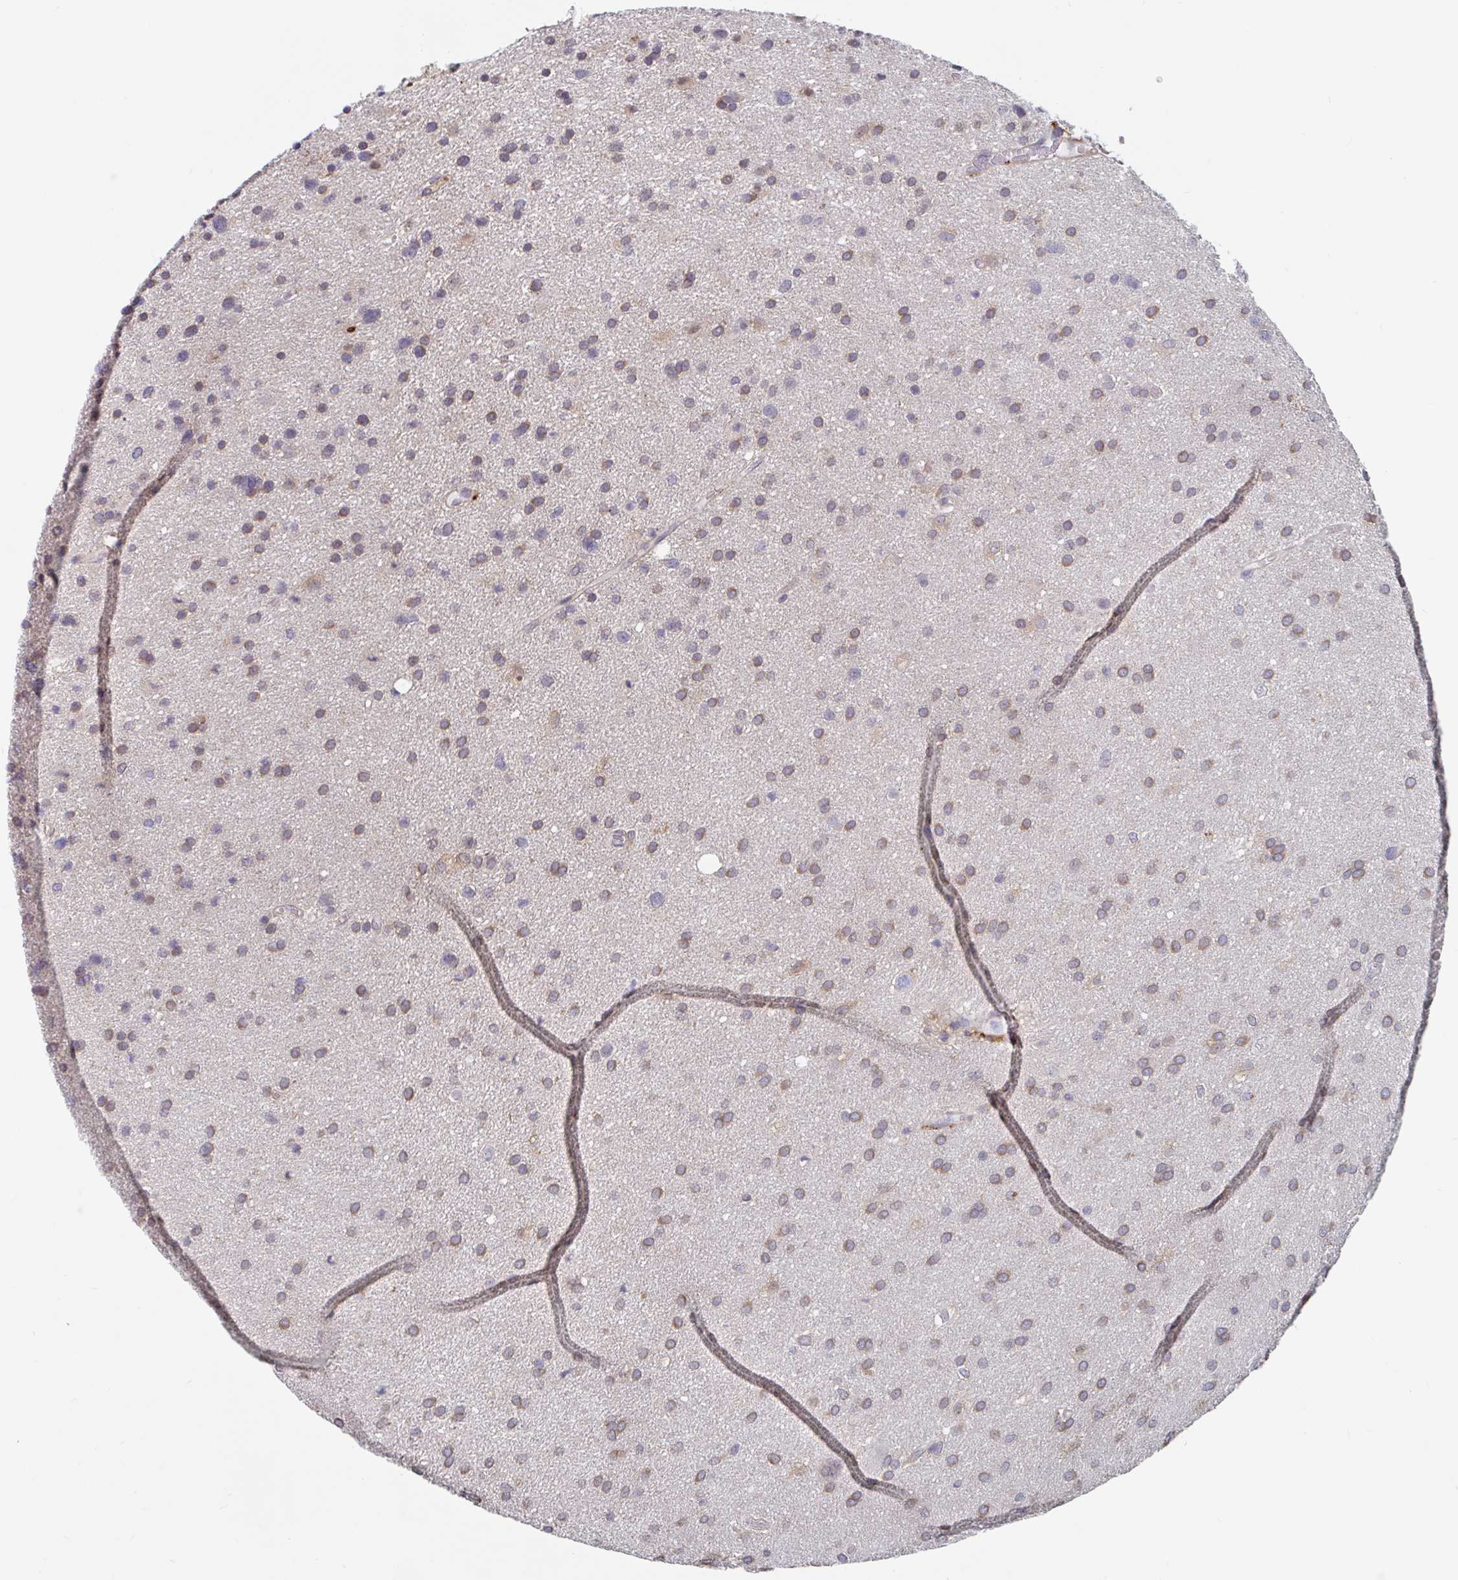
{"staining": {"intensity": "moderate", "quantity": ">75%", "location": "cytoplasmic/membranous"}, "tissue": "glioma", "cell_type": "Tumor cells", "image_type": "cancer", "snomed": [{"axis": "morphology", "description": "Glioma, malignant, Low grade"}, {"axis": "topography", "description": "Brain"}], "caption": "The histopathology image shows a brown stain indicating the presence of a protein in the cytoplasmic/membranous of tumor cells in low-grade glioma (malignant). The staining is performed using DAB (3,3'-diaminobenzidine) brown chromogen to label protein expression. The nuclei are counter-stained blue using hematoxylin.", "gene": "SNX8", "patient": {"sex": "female", "age": 54}}